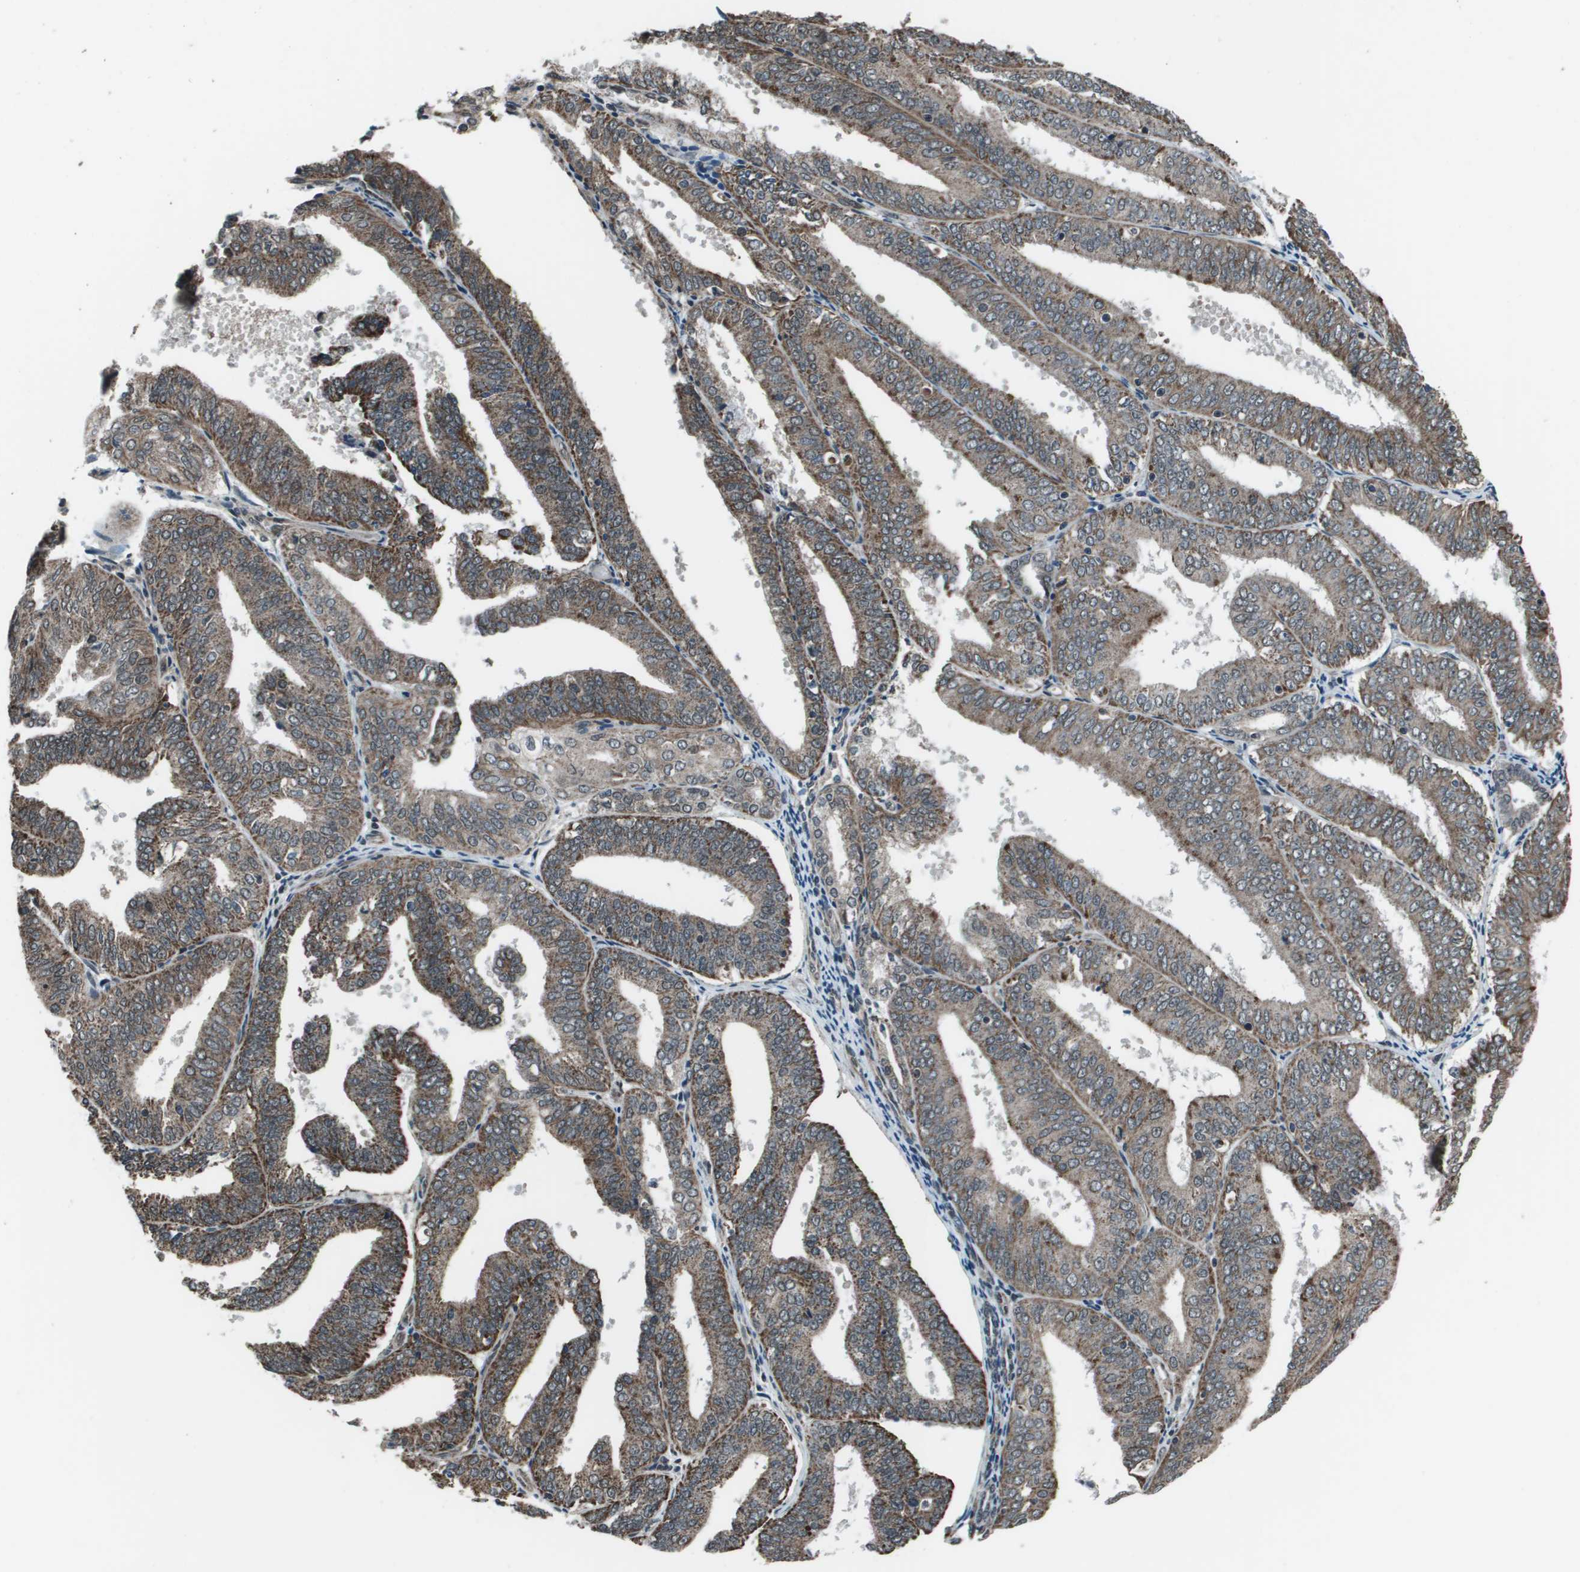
{"staining": {"intensity": "strong", "quantity": ">75%", "location": "cytoplasmic/membranous"}, "tissue": "endometrial cancer", "cell_type": "Tumor cells", "image_type": "cancer", "snomed": [{"axis": "morphology", "description": "Adenocarcinoma, NOS"}, {"axis": "topography", "description": "Endometrium"}], "caption": "A brown stain highlights strong cytoplasmic/membranous positivity of a protein in endometrial adenocarcinoma tumor cells.", "gene": "PPFIA1", "patient": {"sex": "female", "age": 63}}